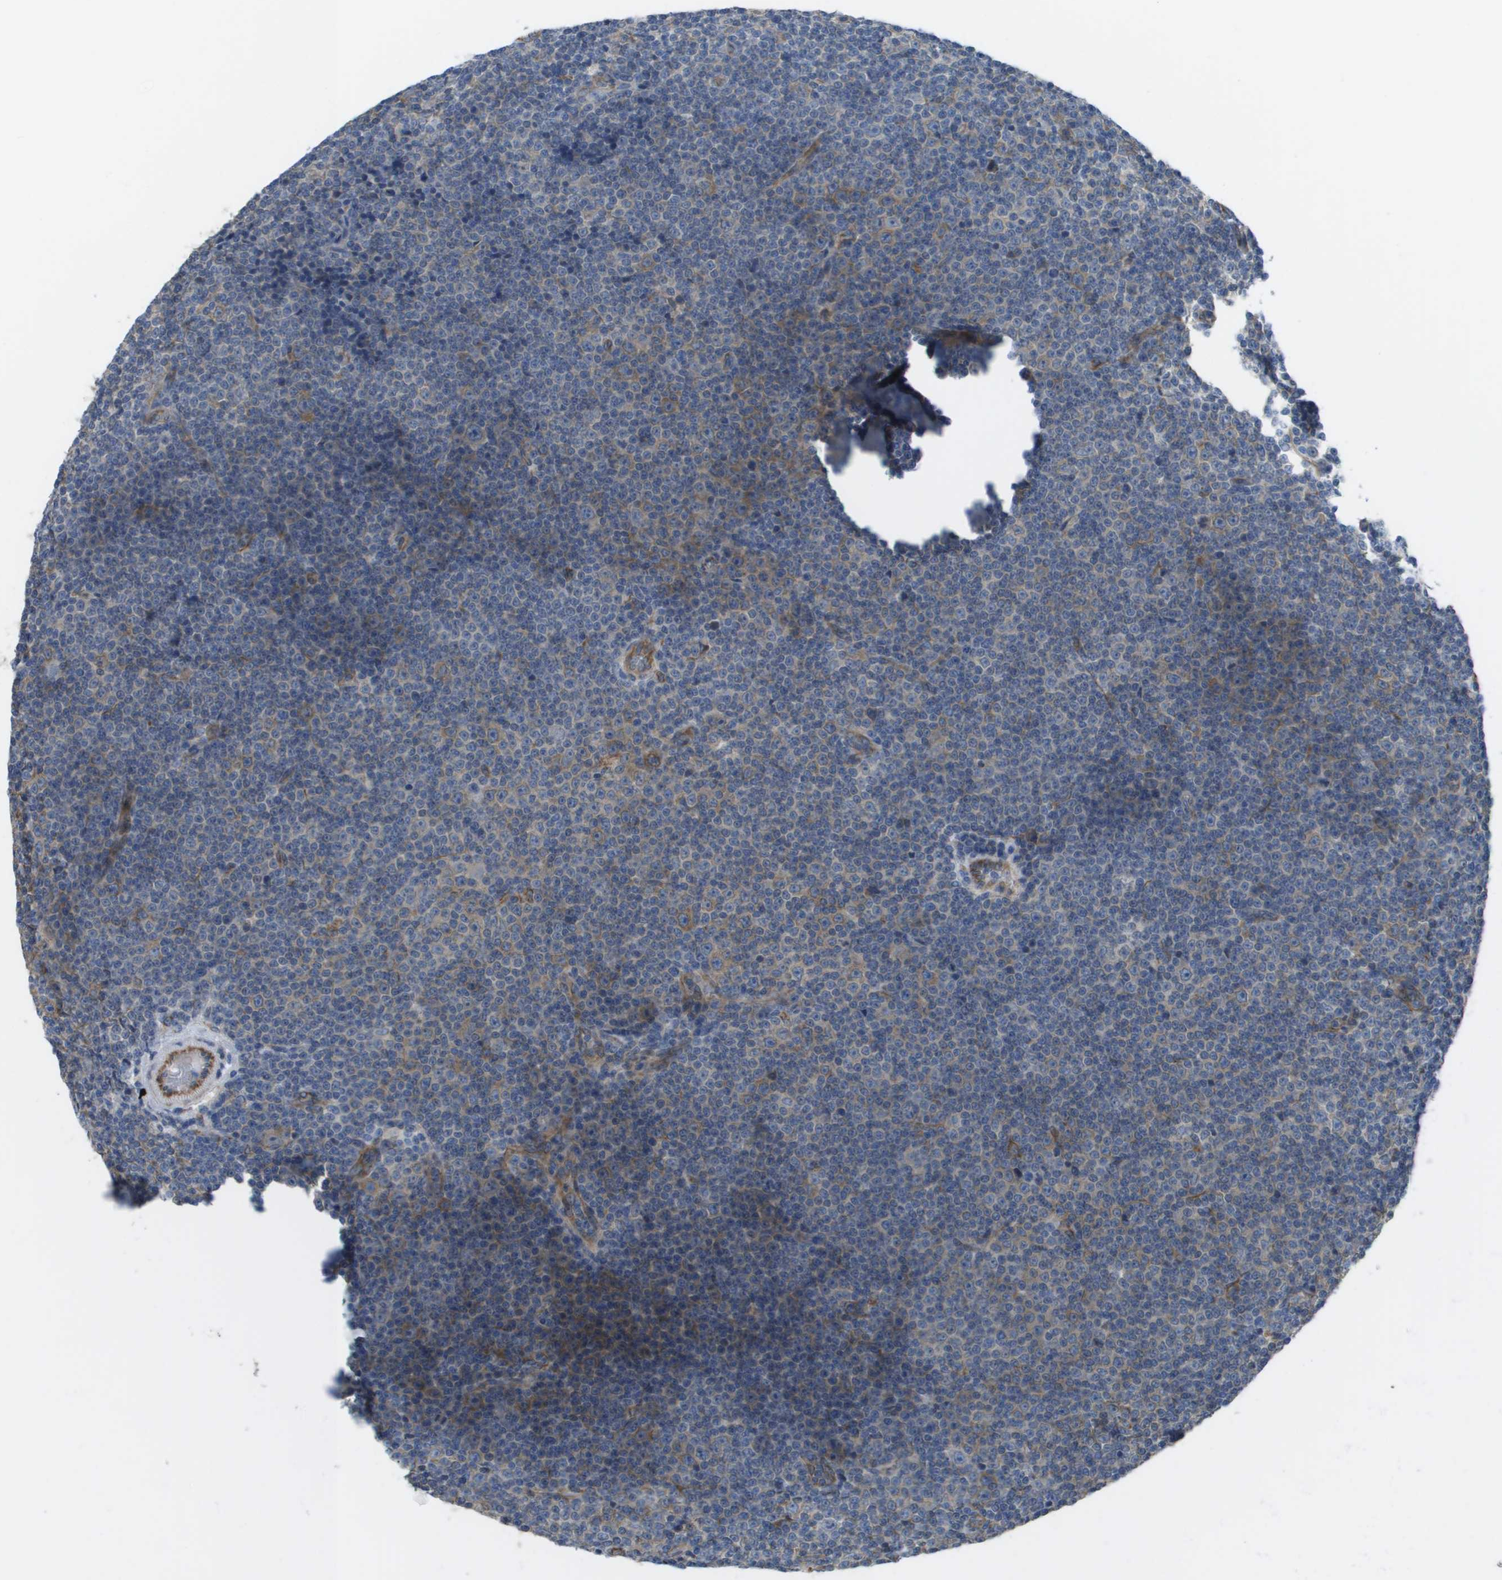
{"staining": {"intensity": "moderate", "quantity": "<25%", "location": "cytoplasmic/membranous"}, "tissue": "lymphoma", "cell_type": "Tumor cells", "image_type": "cancer", "snomed": [{"axis": "morphology", "description": "Malignant lymphoma, non-Hodgkin's type, Low grade"}, {"axis": "topography", "description": "Lymph node"}], "caption": "This image demonstrates malignant lymphoma, non-Hodgkin's type (low-grade) stained with immunohistochemistry (IHC) to label a protein in brown. The cytoplasmic/membranous of tumor cells show moderate positivity for the protein. Nuclei are counter-stained blue.", "gene": "CLCN2", "patient": {"sex": "female", "age": 67}}